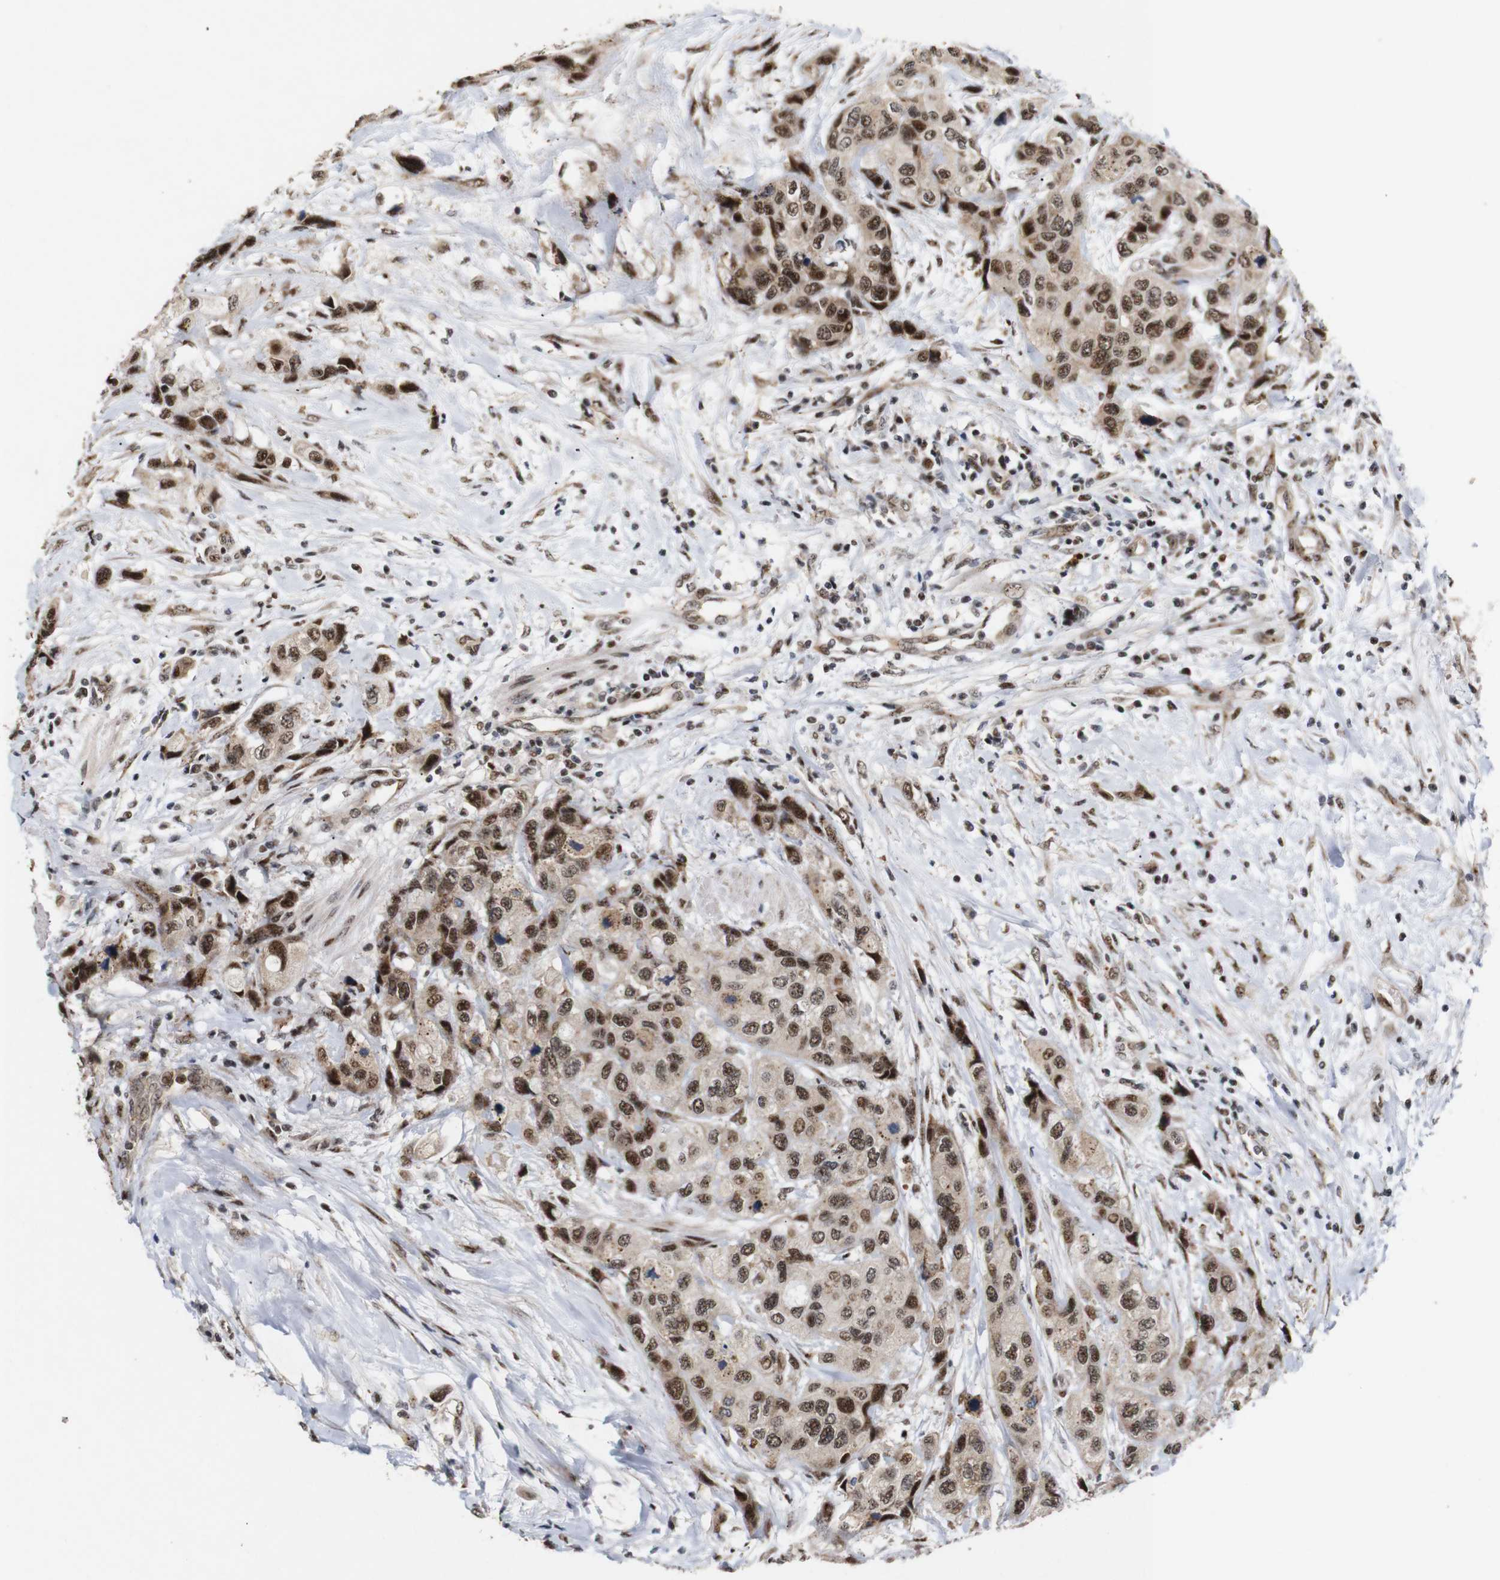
{"staining": {"intensity": "moderate", "quantity": ">75%", "location": "nuclear"}, "tissue": "urothelial cancer", "cell_type": "Tumor cells", "image_type": "cancer", "snomed": [{"axis": "morphology", "description": "Urothelial carcinoma, High grade"}, {"axis": "topography", "description": "Urinary bladder"}], "caption": "Moderate nuclear expression for a protein is identified in about >75% of tumor cells of urothelial carcinoma (high-grade) using immunohistochemistry (IHC).", "gene": "PYM1", "patient": {"sex": "female", "age": 56}}